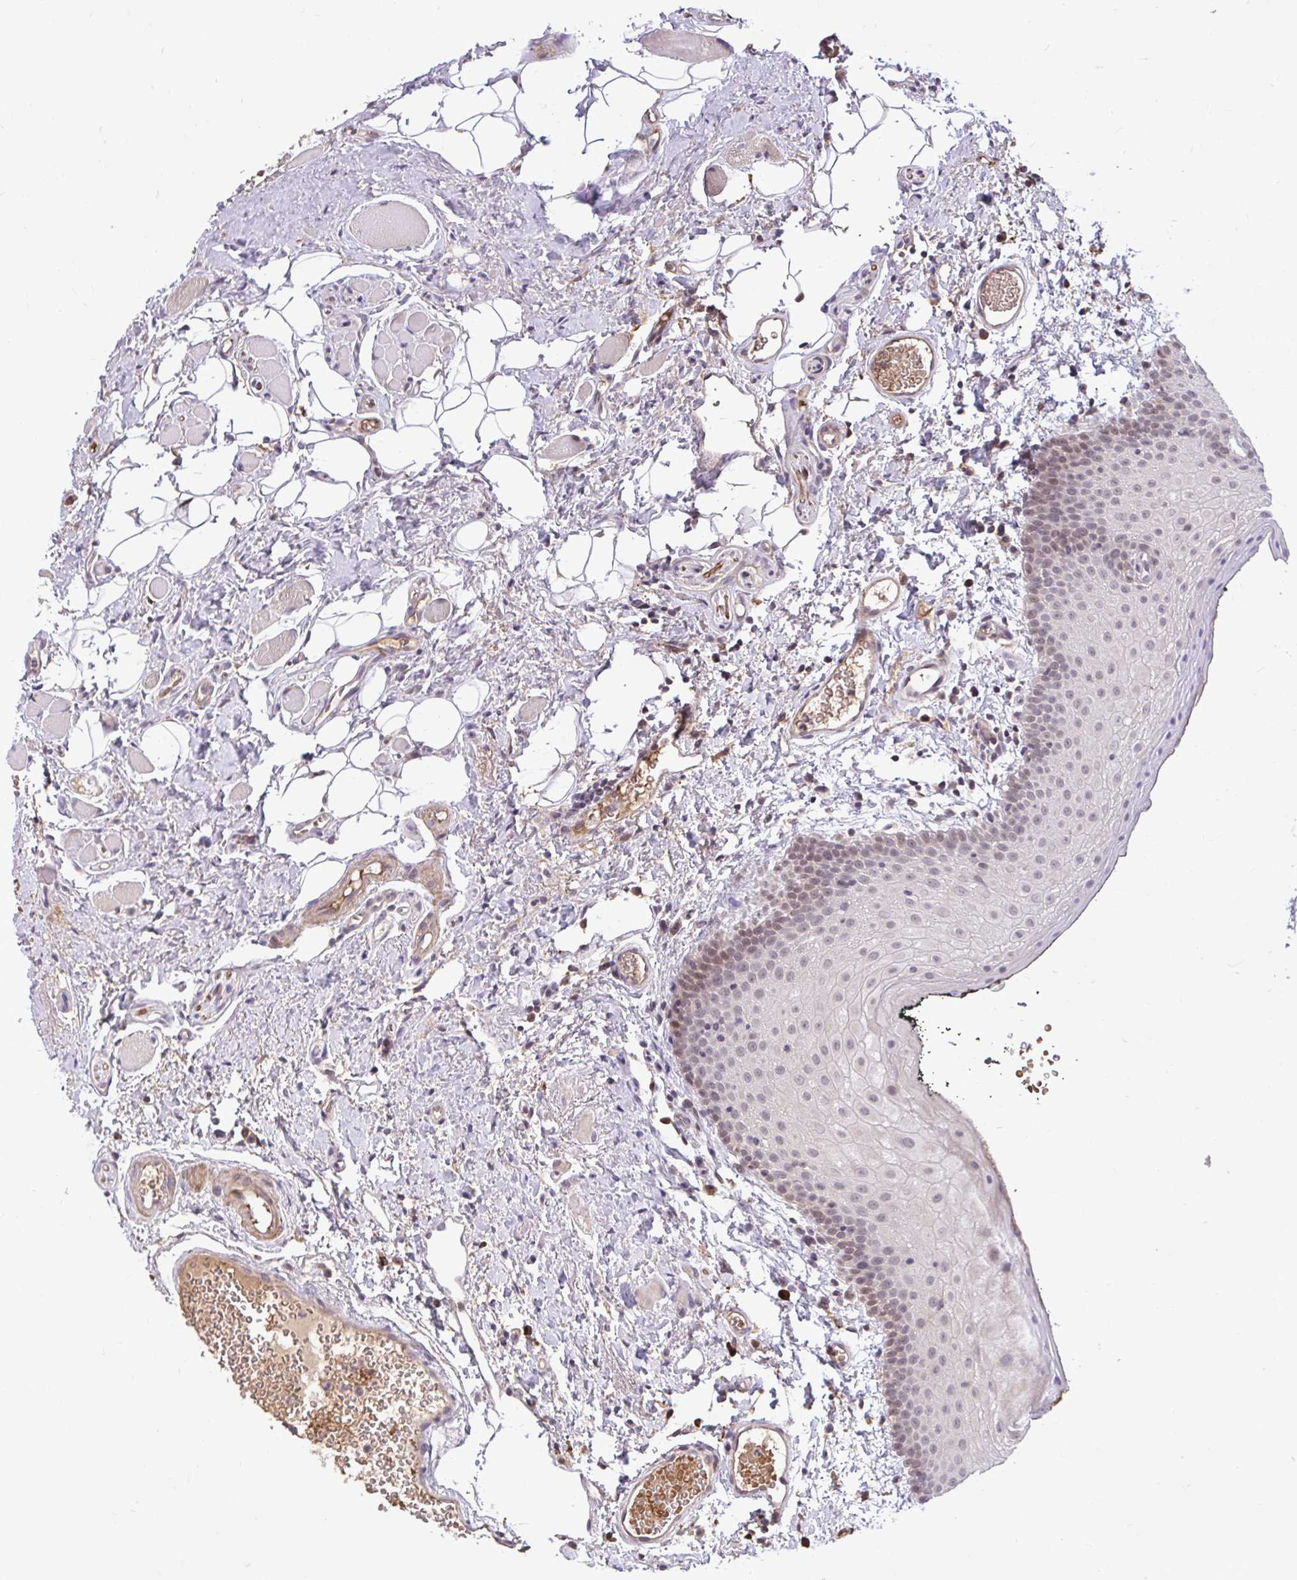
{"staining": {"intensity": "moderate", "quantity": "<25%", "location": "nuclear"}, "tissue": "oral mucosa", "cell_type": "Squamous epithelial cells", "image_type": "normal", "snomed": [{"axis": "morphology", "description": "Normal tissue, NOS"}, {"axis": "morphology", "description": "Squamous cell carcinoma, NOS"}, {"axis": "topography", "description": "Oral tissue"}, {"axis": "topography", "description": "Head-Neck"}], "caption": "About <25% of squamous epithelial cells in normal oral mucosa demonstrate moderate nuclear protein expression as visualized by brown immunohistochemical staining.", "gene": "ZSCAN9", "patient": {"sex": "male", "age": 58}}